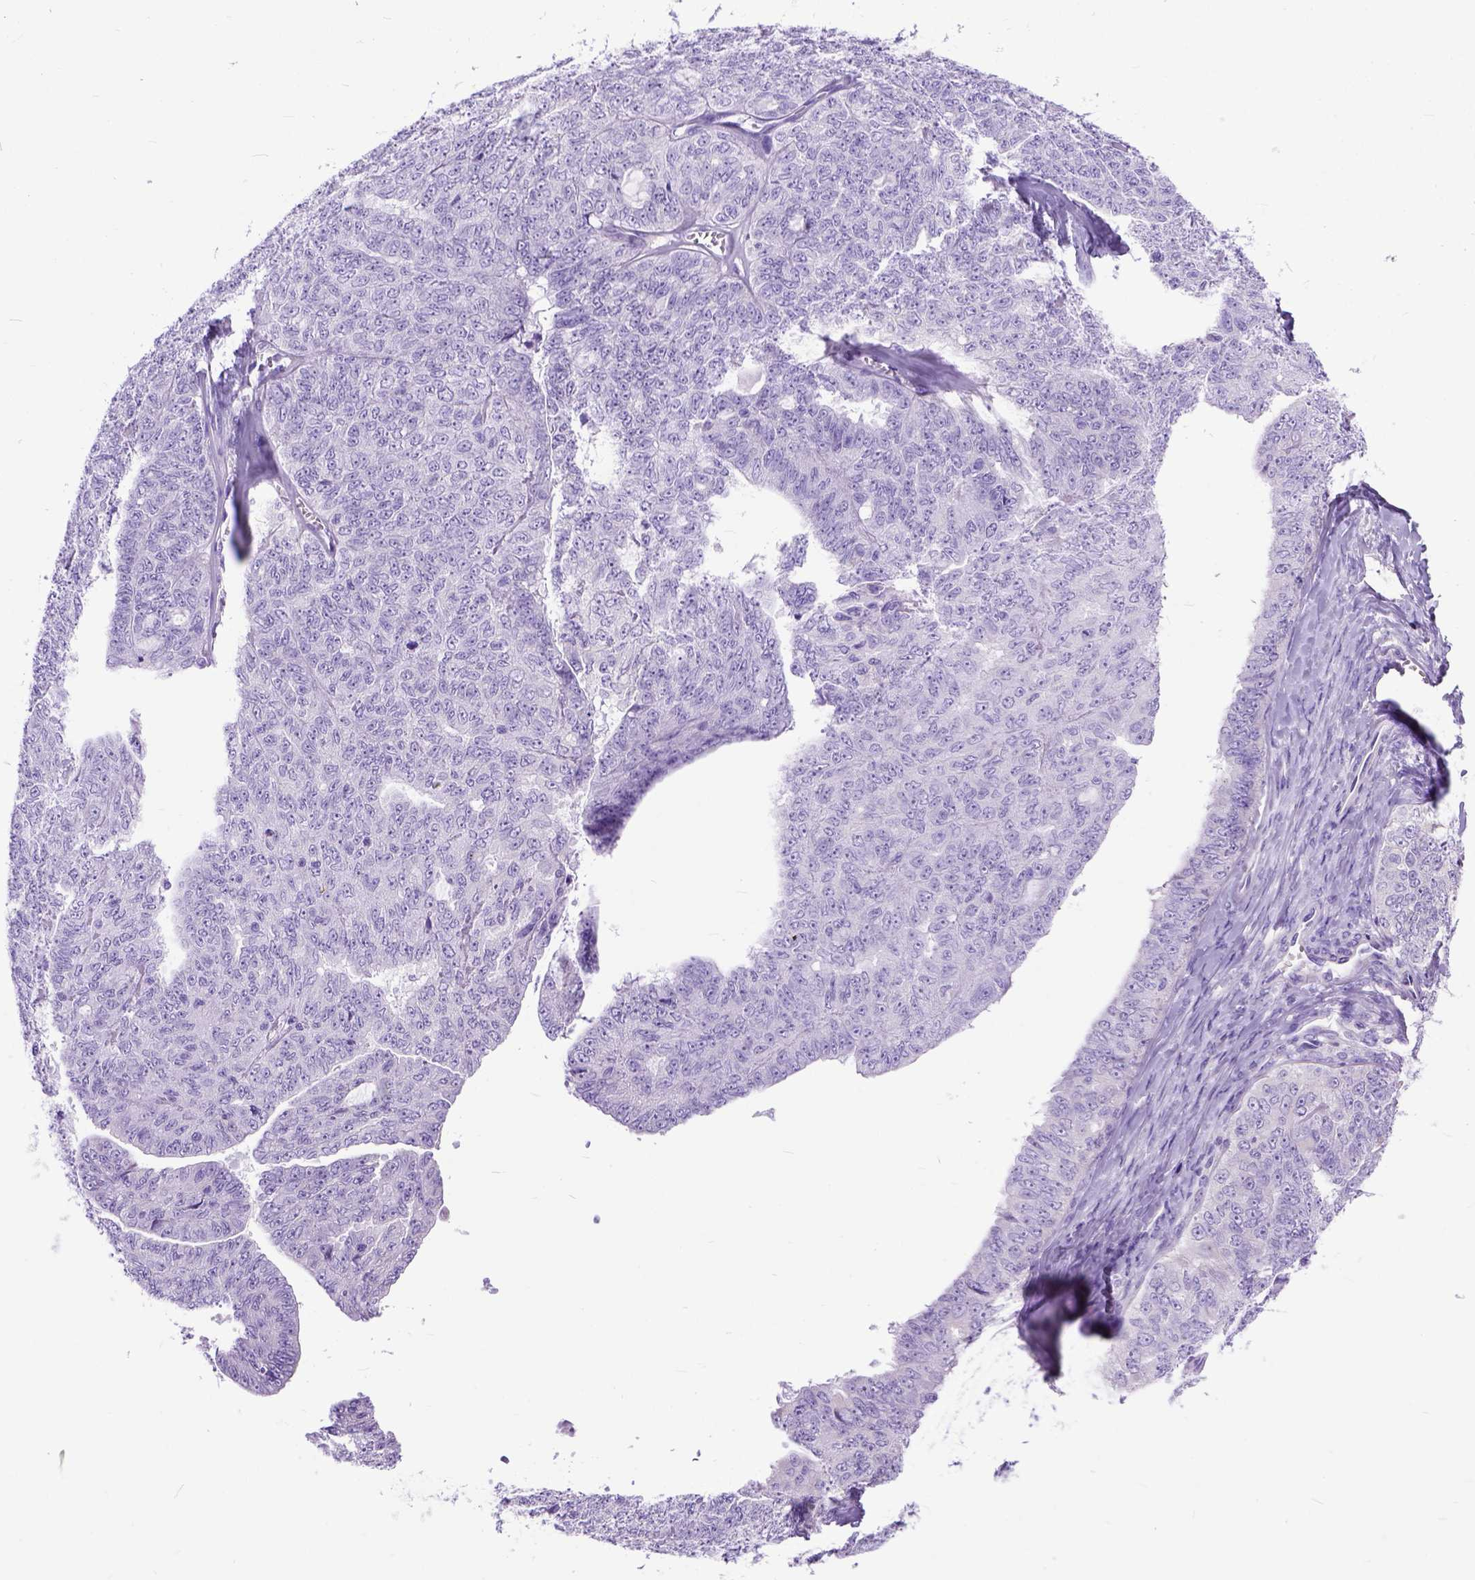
{"staining": {"intensity": "negative", "quantity": "none", "location": "none"}, "tissue": "ovarian cancer", "cell_type": "Tumor cells", "image_type": "cancer", "snomed": [{"axis": "morphology", "description": "Cystadenocarcinoma, serous, NOS"}, {"axis": "topography", "description": "Ovary"}], "caption": "Immunohistochemistry (IHC) histopathology image of neoplastic tissue: human ovarian serous cystadenocarcinoma stained with DAB (3,3'-diaminobenzidine) reveals no significant protein staining in tumor cells.", "gene": "ODAD3", "patient": {"sex": "female", "age": 71}}